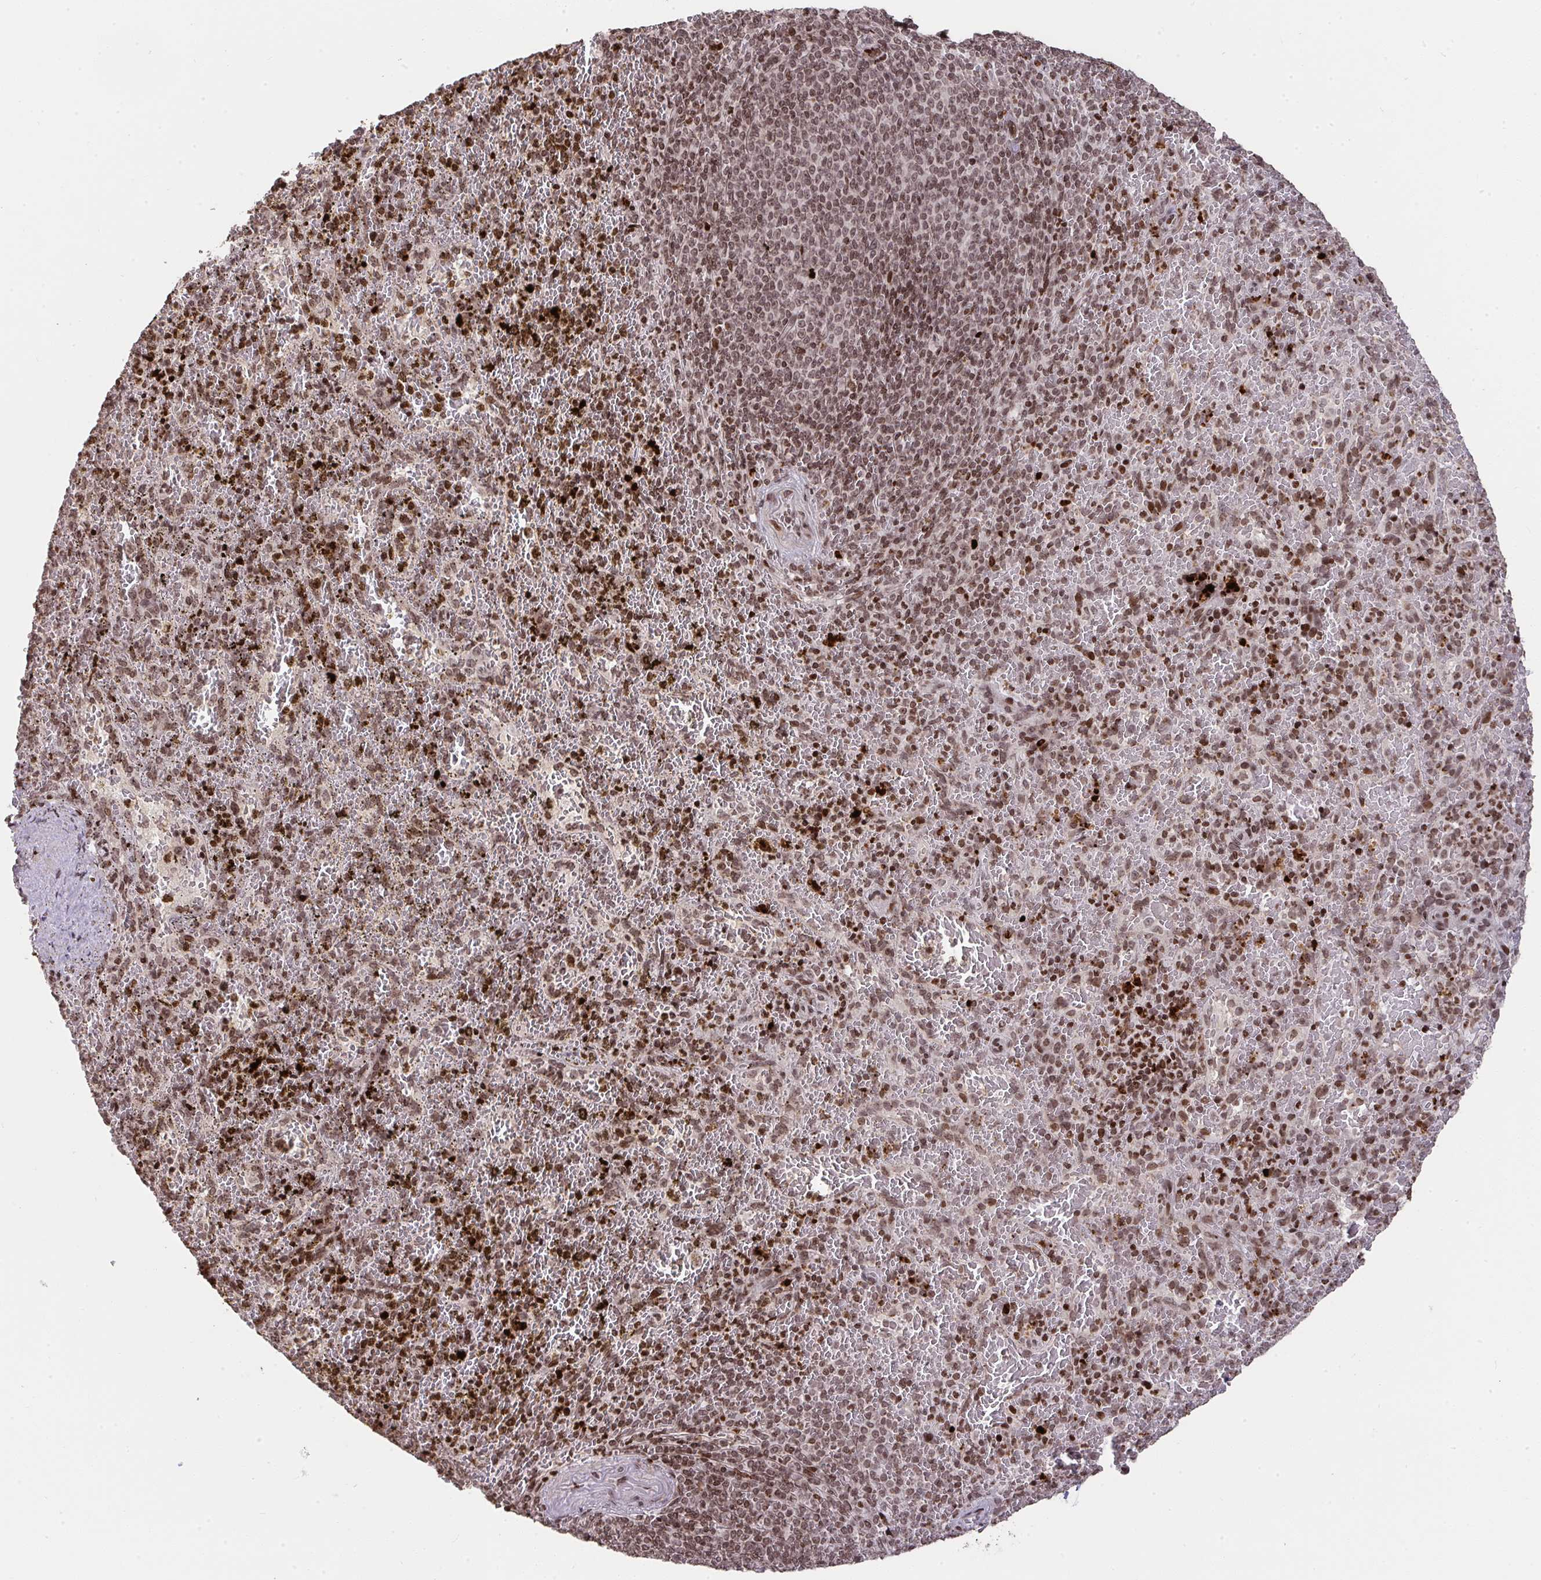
{"staining": {"intensity": "moderate", "quantity": ">75%", "location": "nuclear"}, "tissue": "spleen", "cell_type": "Cells in red pulp", "image_type": "normal", "snomed": [{"axis": "morphology", "description": "Normal tissue, NOS"}, {"axis": "topography", "description": "Spleen"}], "caption": "Protein staining of normal spleen shows moderate nuclear staining in about >75% of cells in red pulp. (brown staining indicates protein expression, while blue staining denotes nuclei).", "gene": "NIP7", "patient": {"sex": "female", "age": 50}}